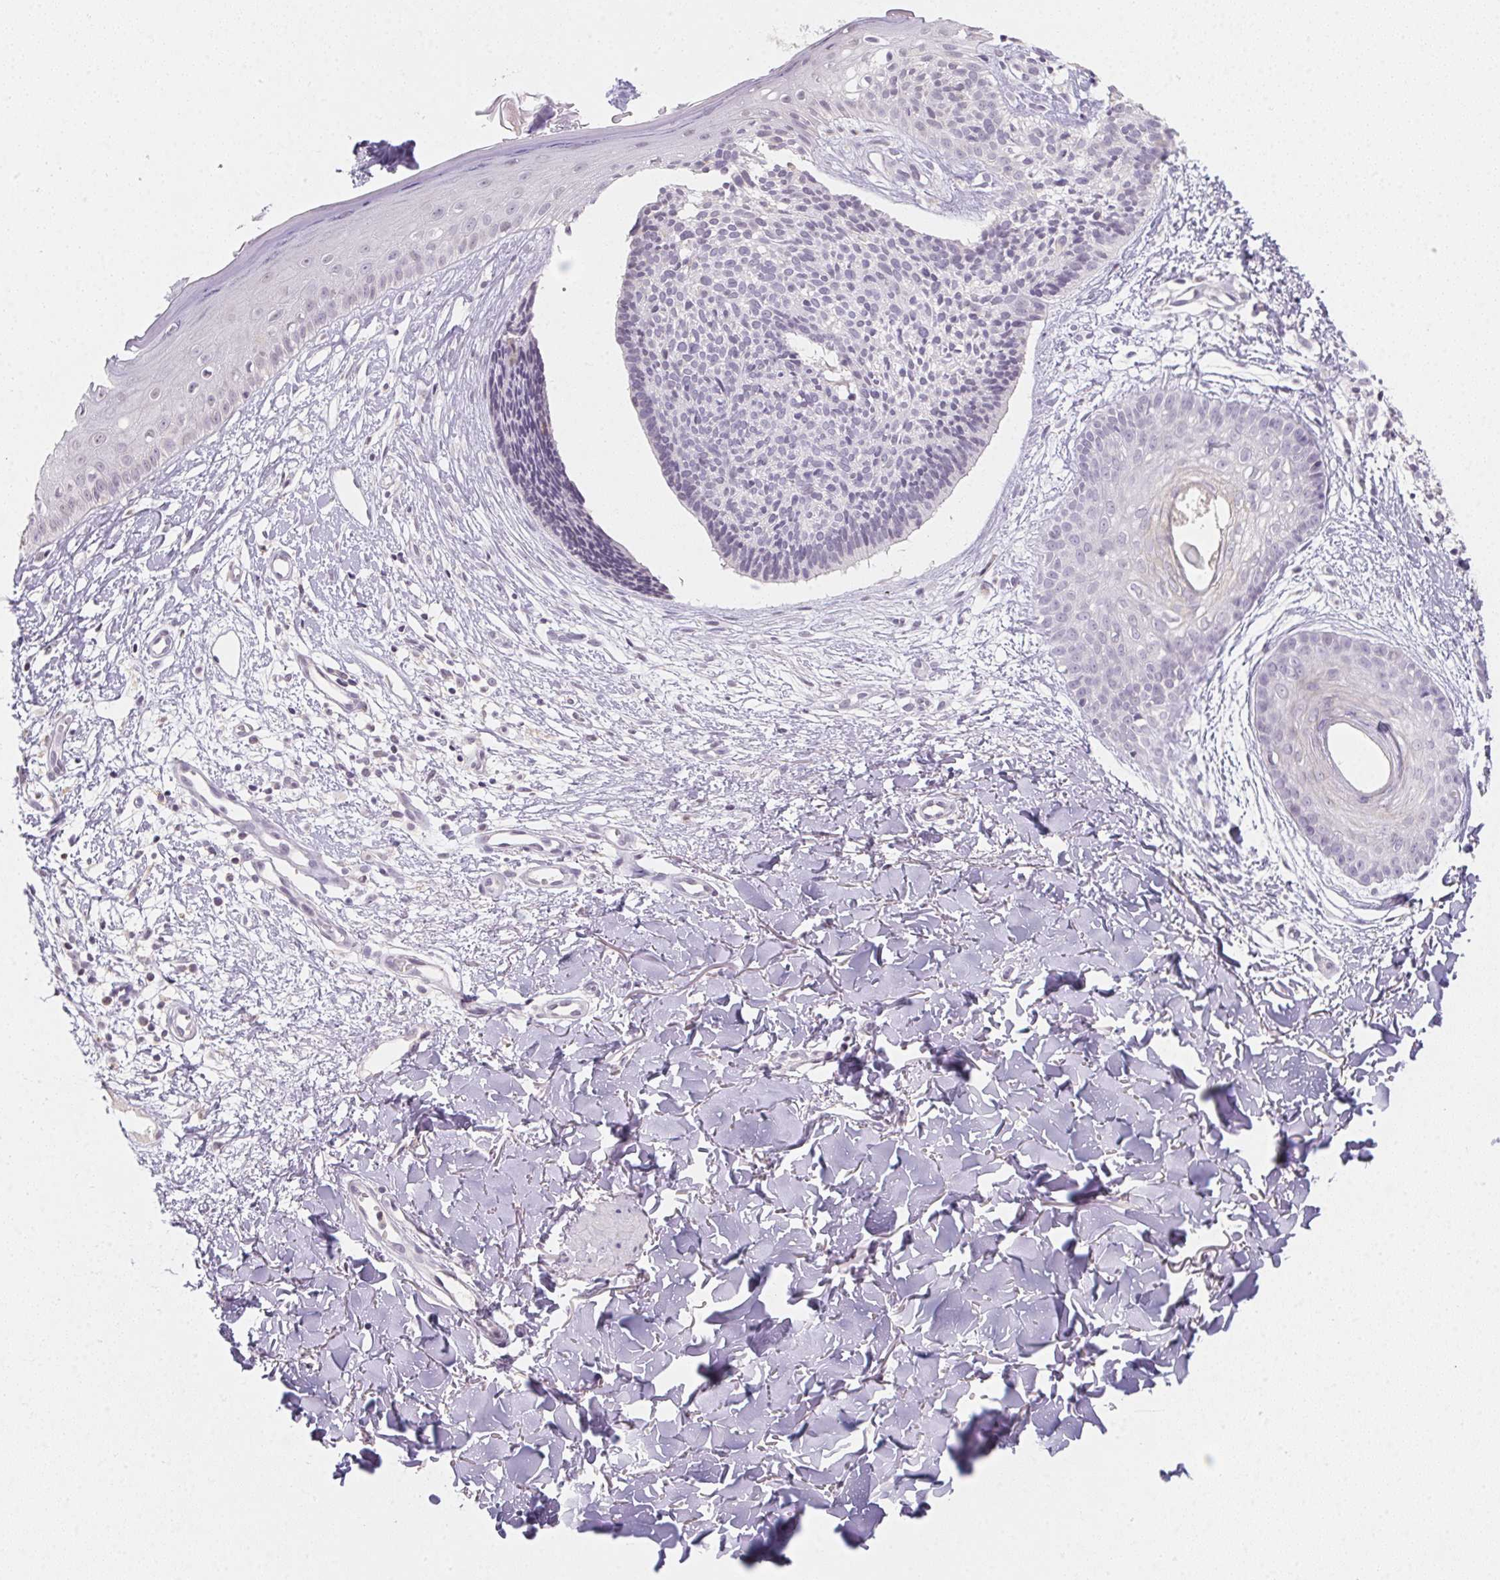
{"staining": {"intensity": "negative", "quantity": "none", "location": "none"}, "tissue": "skin cancer", "cell_type": "Tumor cells", "image_type": "cancer", "snomed": [{"axis": "morphology", "description": "Basal cell carcinoma"}, {"axis": "topography", "description": "Skin"}], "caption": "Immunohistochemical staining of human skin cancer (basal cell carcinoma) reveals no significant positivity in tumor cells. (Immunohistochemistry (ihc), brightfield microscopy, high magnification).", "gene": "SLC6A18", "patient": {"sex": "male", "age": 51}}